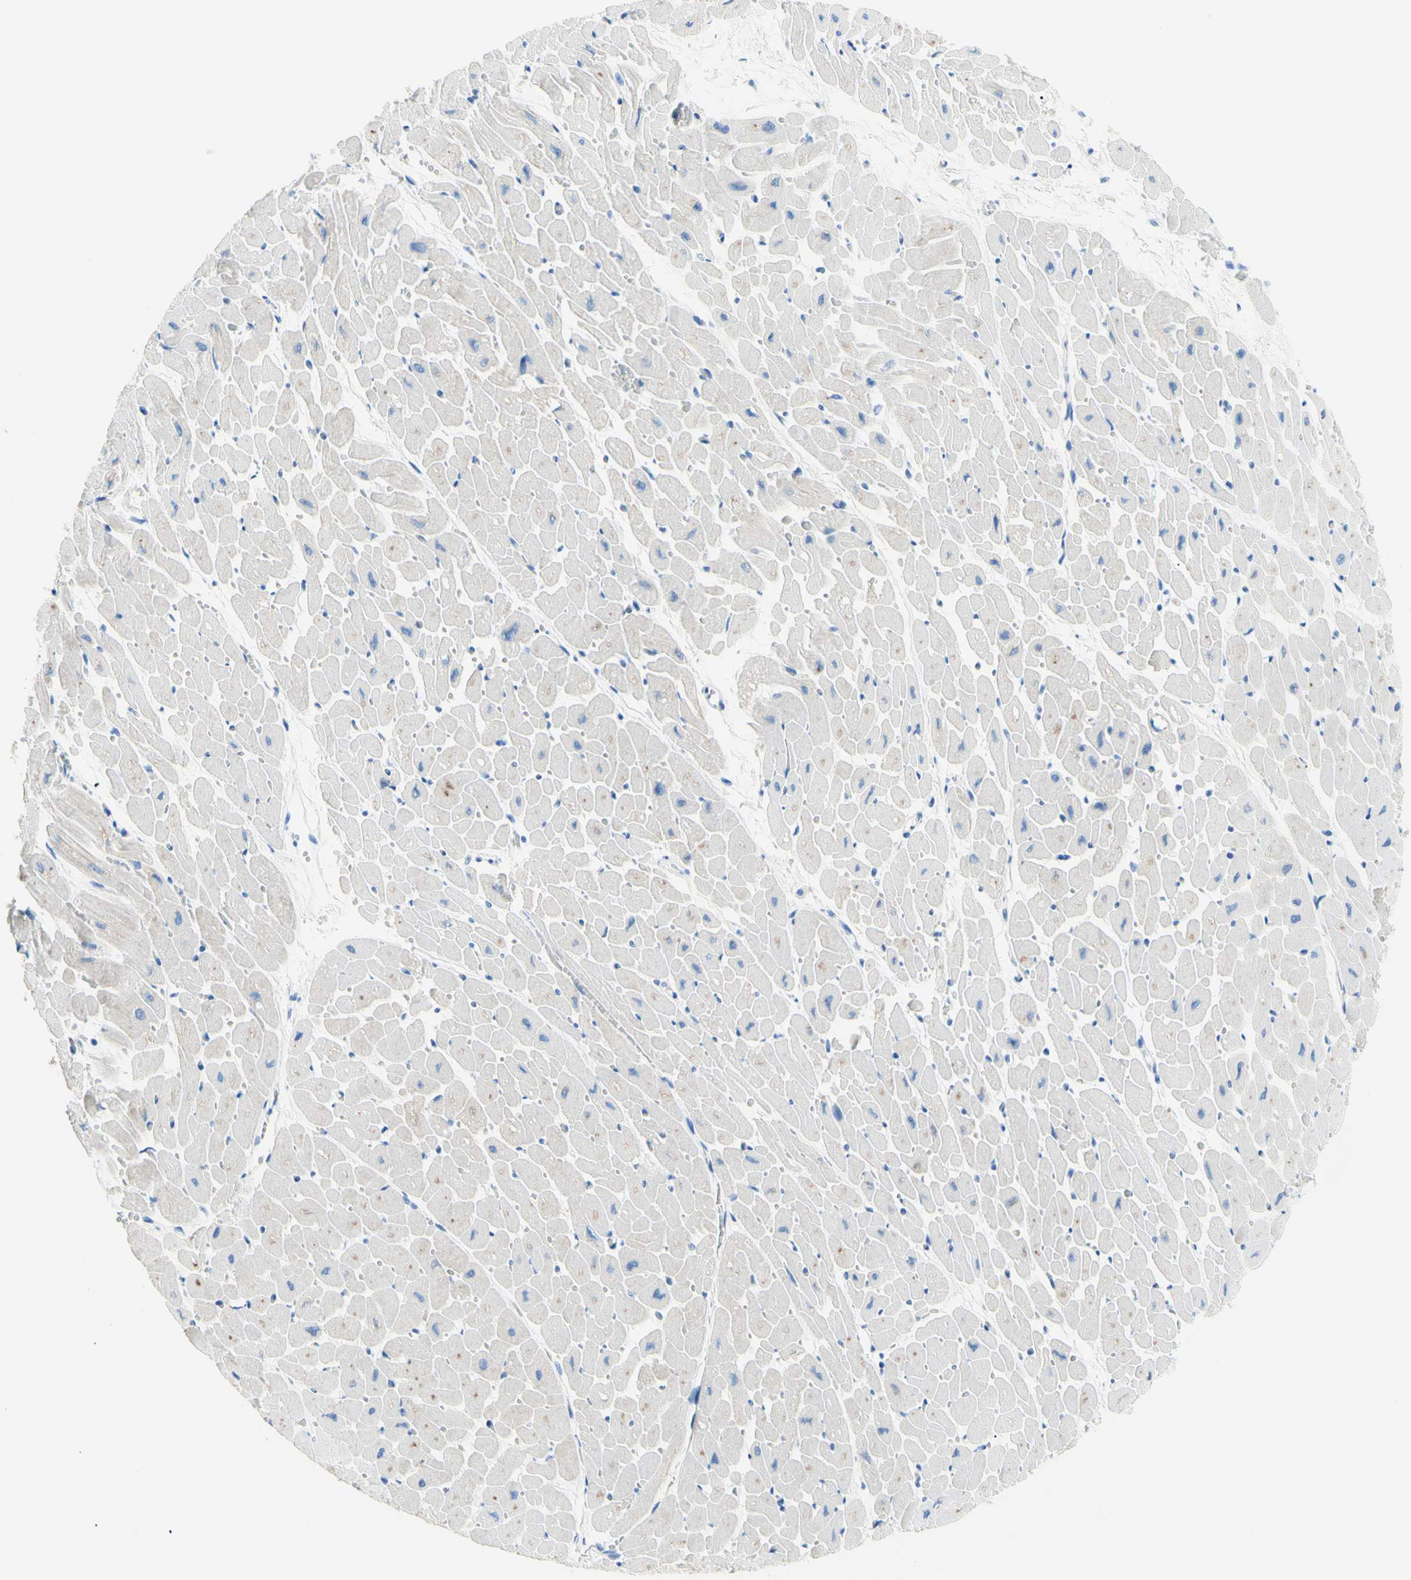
{"staining": {"intensity": "moderate", "quantity": "<25%", "location": "cytoplasmic/membranous"}, "tissue": "heart muscle", "cell_type": "Cardiomyocytes", "image_type": "normal", "snomed": [{"axis": "morphology", "description": "Normal tissue, NOS"}, {"axis": "topography", "description": "Heart"}], "caption": "Approximately <25% of cardiomyocytes in normal human heart muscle display moderate cytoplasmic/membranous protein positivity as visualized by brown immunohistochemical staining.", "gene": "MYH2", "patient": {"sex": "male", "age": 45}}